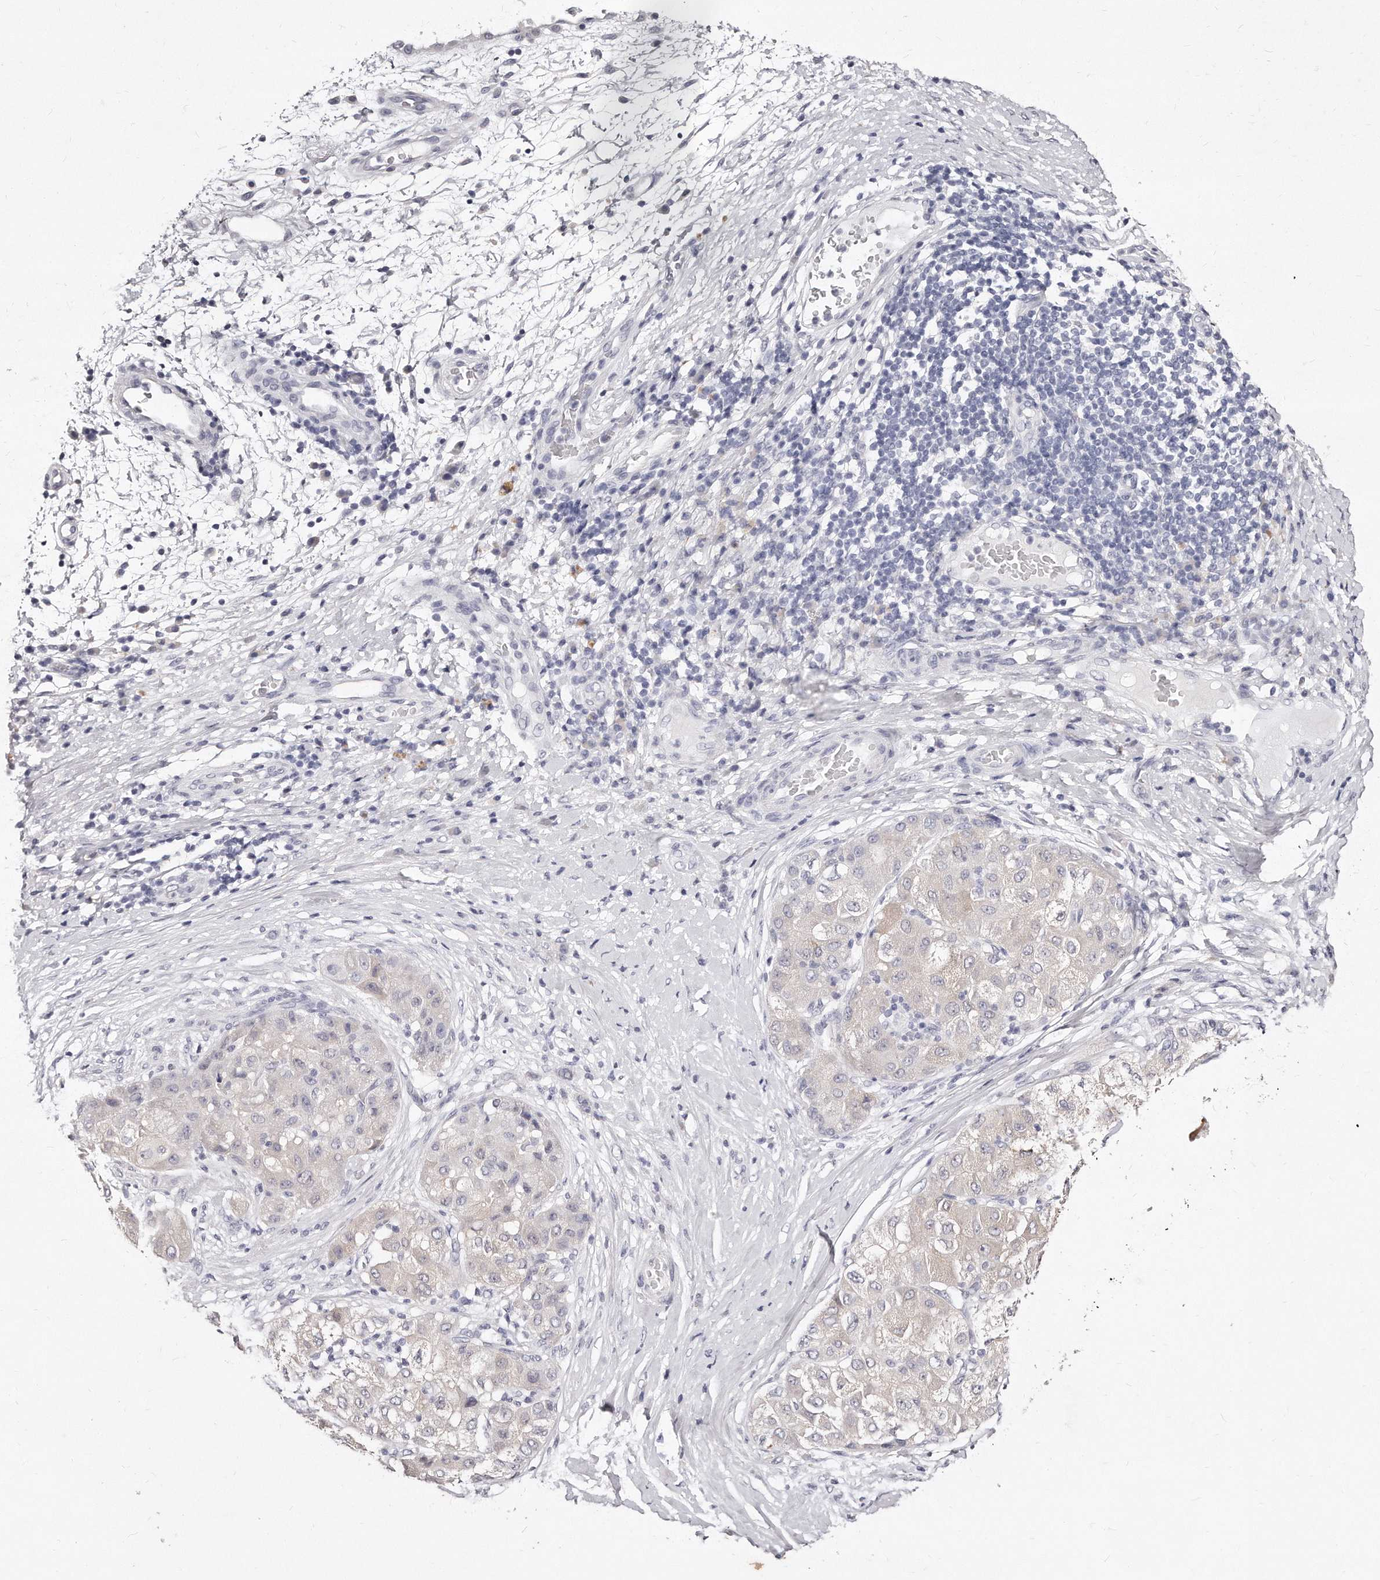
{"staining": {"intensity": "negative", "quantity": "none", "location": "none"}, "tissue": "liver cancer", "cell_type": "Tumor cells", "image_type": "cancer", "snomed": [{"axis": "morphology", "description": "Carcinoma, Hepatocellular, NOS"}, {"axis": "topography", "description": "Liver"}], "caption": "Tumor cells show no significant positivity in hepatocellular carcinoma (liver).", "gene": "GDA", "patient": {"sex": "male", "age": 80}}